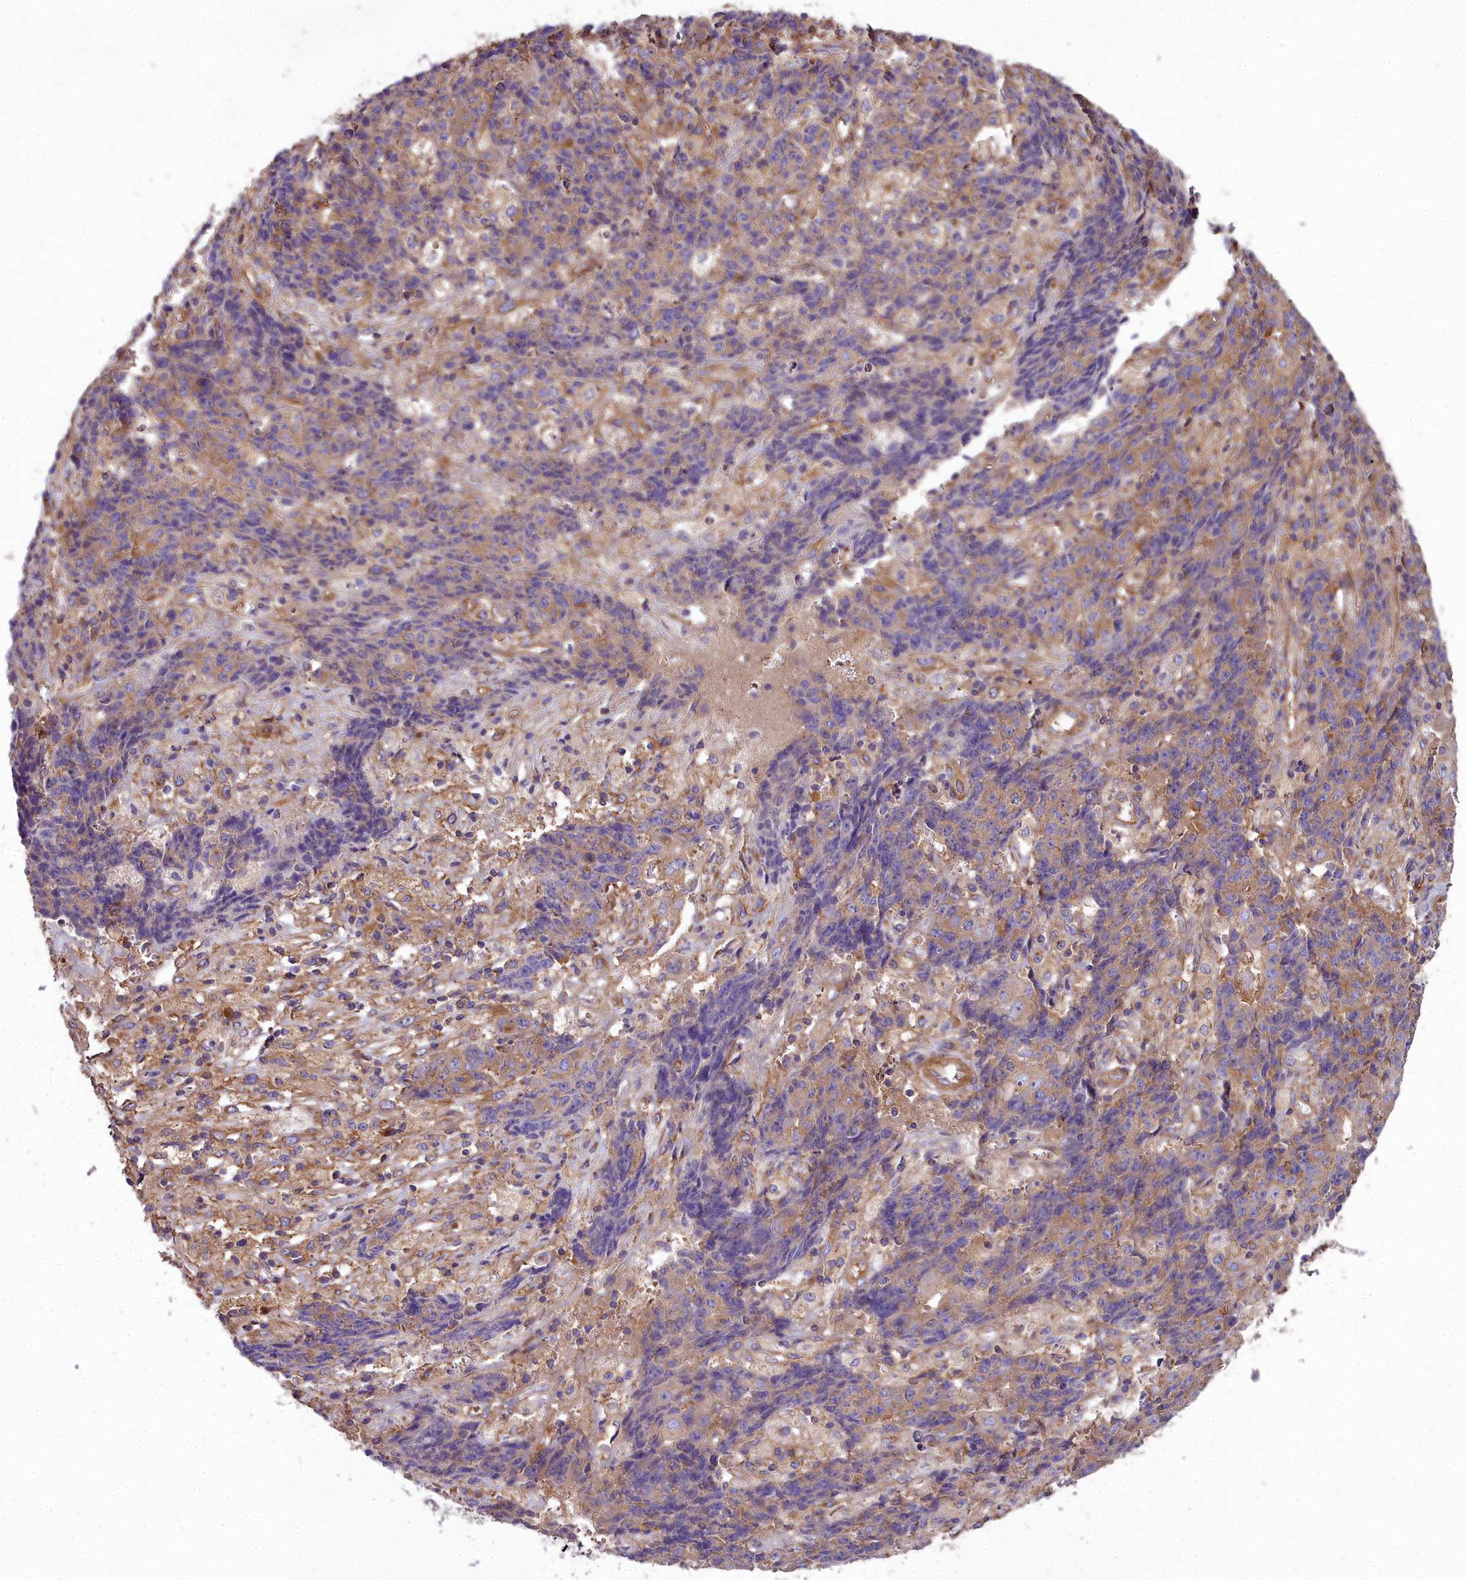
{"staining": {"intensity": "weak", "quantity": "25%-75%", "location": "cytoplasmic/membranous"}, "tissue": "ovarian cancer", "cell_type": "Tumor cells", "image_type": "cancer", "snomed": [{"axis": "morphology", "description": "Carcinoma, endometroid"}, {"axis": "topography", "description": "Ovary"}], "caption": "Ovarian cancer (endometroid carcinoma) stained with DAB immunohistochemistry (IHC) displays low levels of weak cytoplasmic/membranous expression in approximately 25%-75% of tumor cells.", "gene": "DCTN3", "patient": {"sex": "female", "age": 42}}